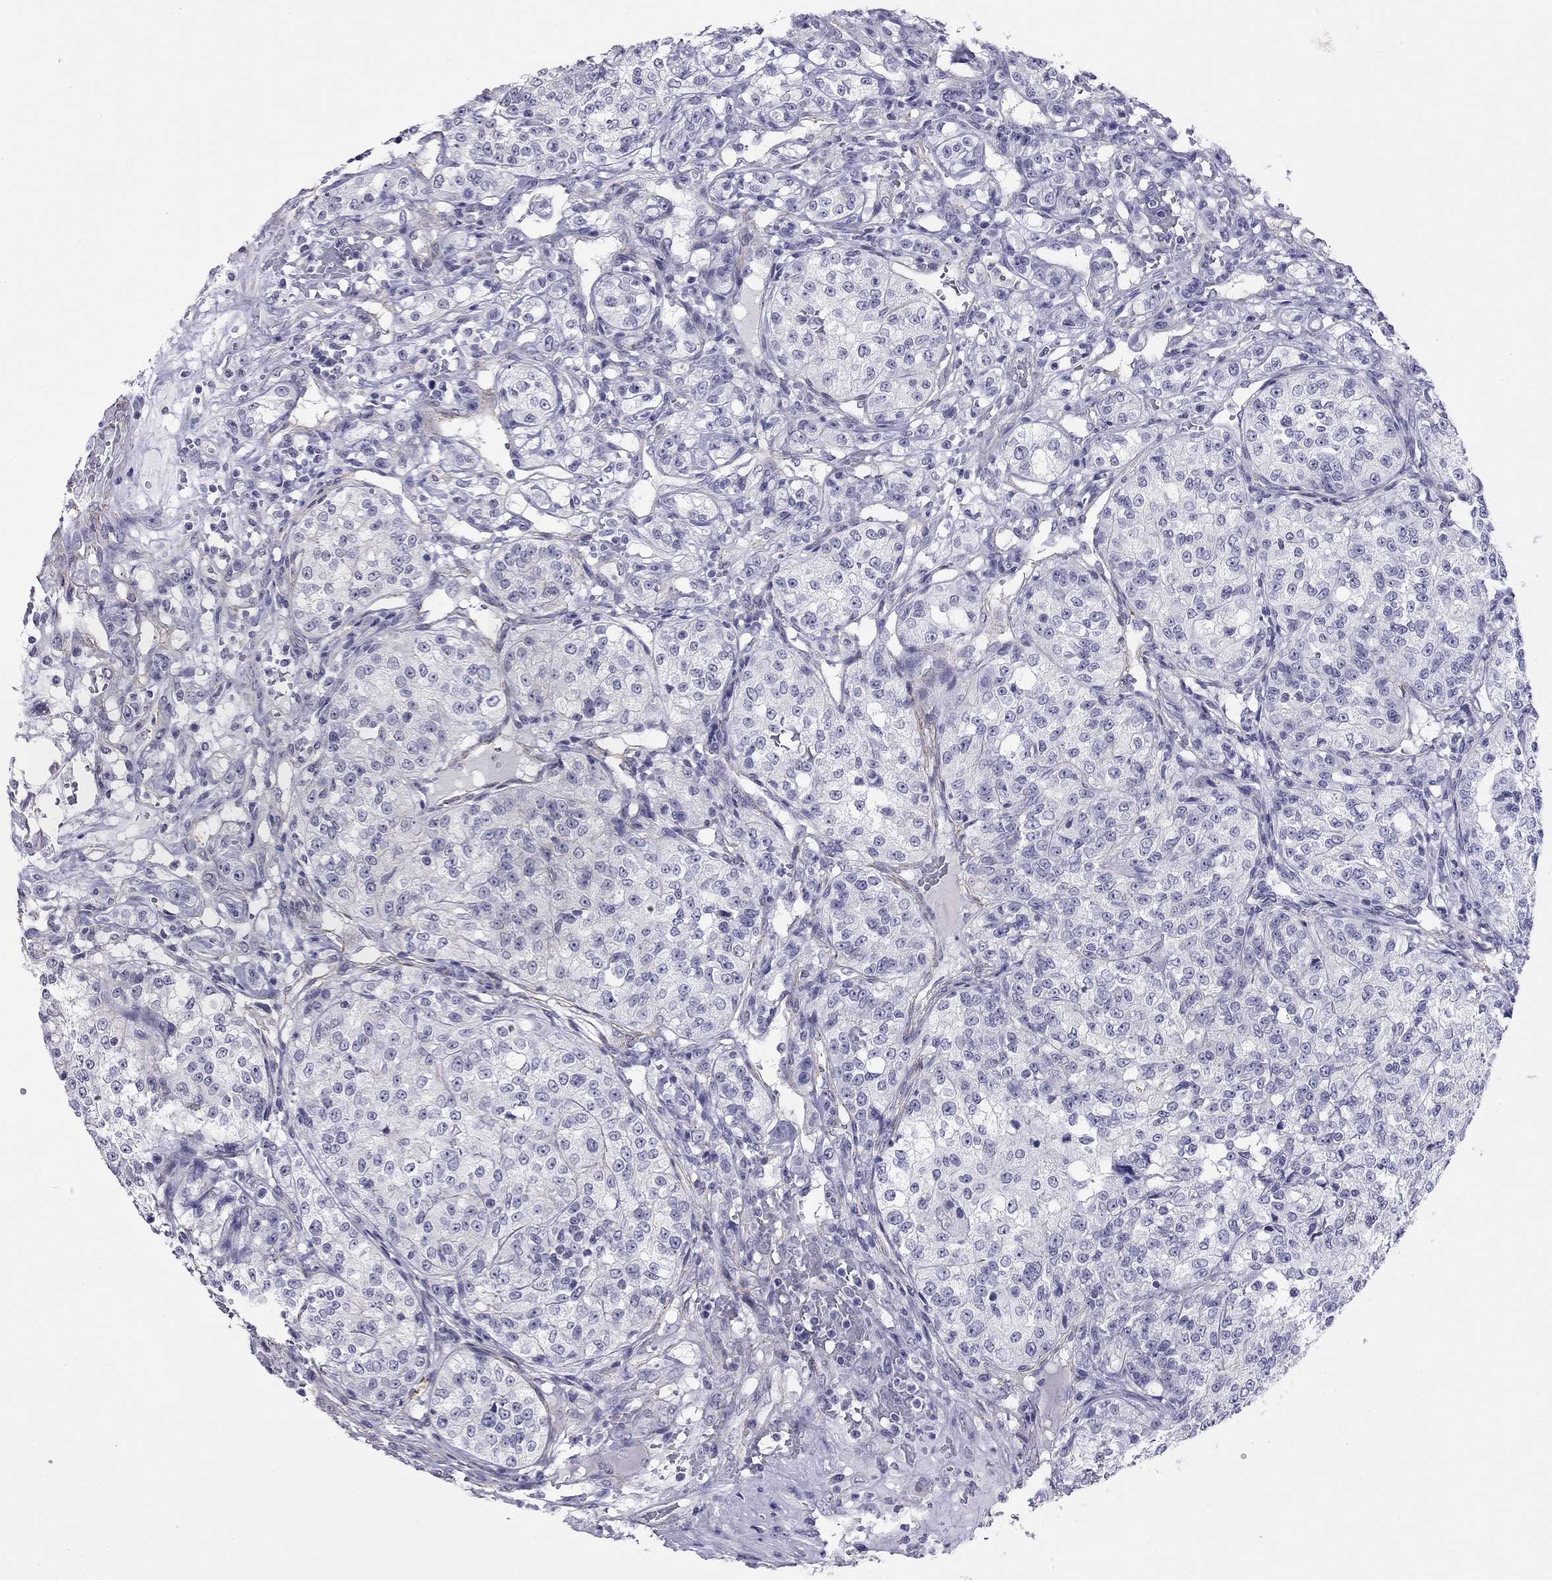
{"staining": {"intensity": "negative", "quantity": "none", "location": "none"}, "tissue": "renal cancer", "cell_type": "Tumor cells", "image_type": "cancer", "snomed": [{"axis": "morphology", "description": "Adenocarcinoma, NOS"}, {"axis": "topography", "description": "Kidney"}], "caption": "The IHC photomicrograph has no significant expression in tumor cells of renal cancer (adenocarcinoma) tissue.", "gene": "MYMX", "patient": {"sex": "female", "age": 63}}